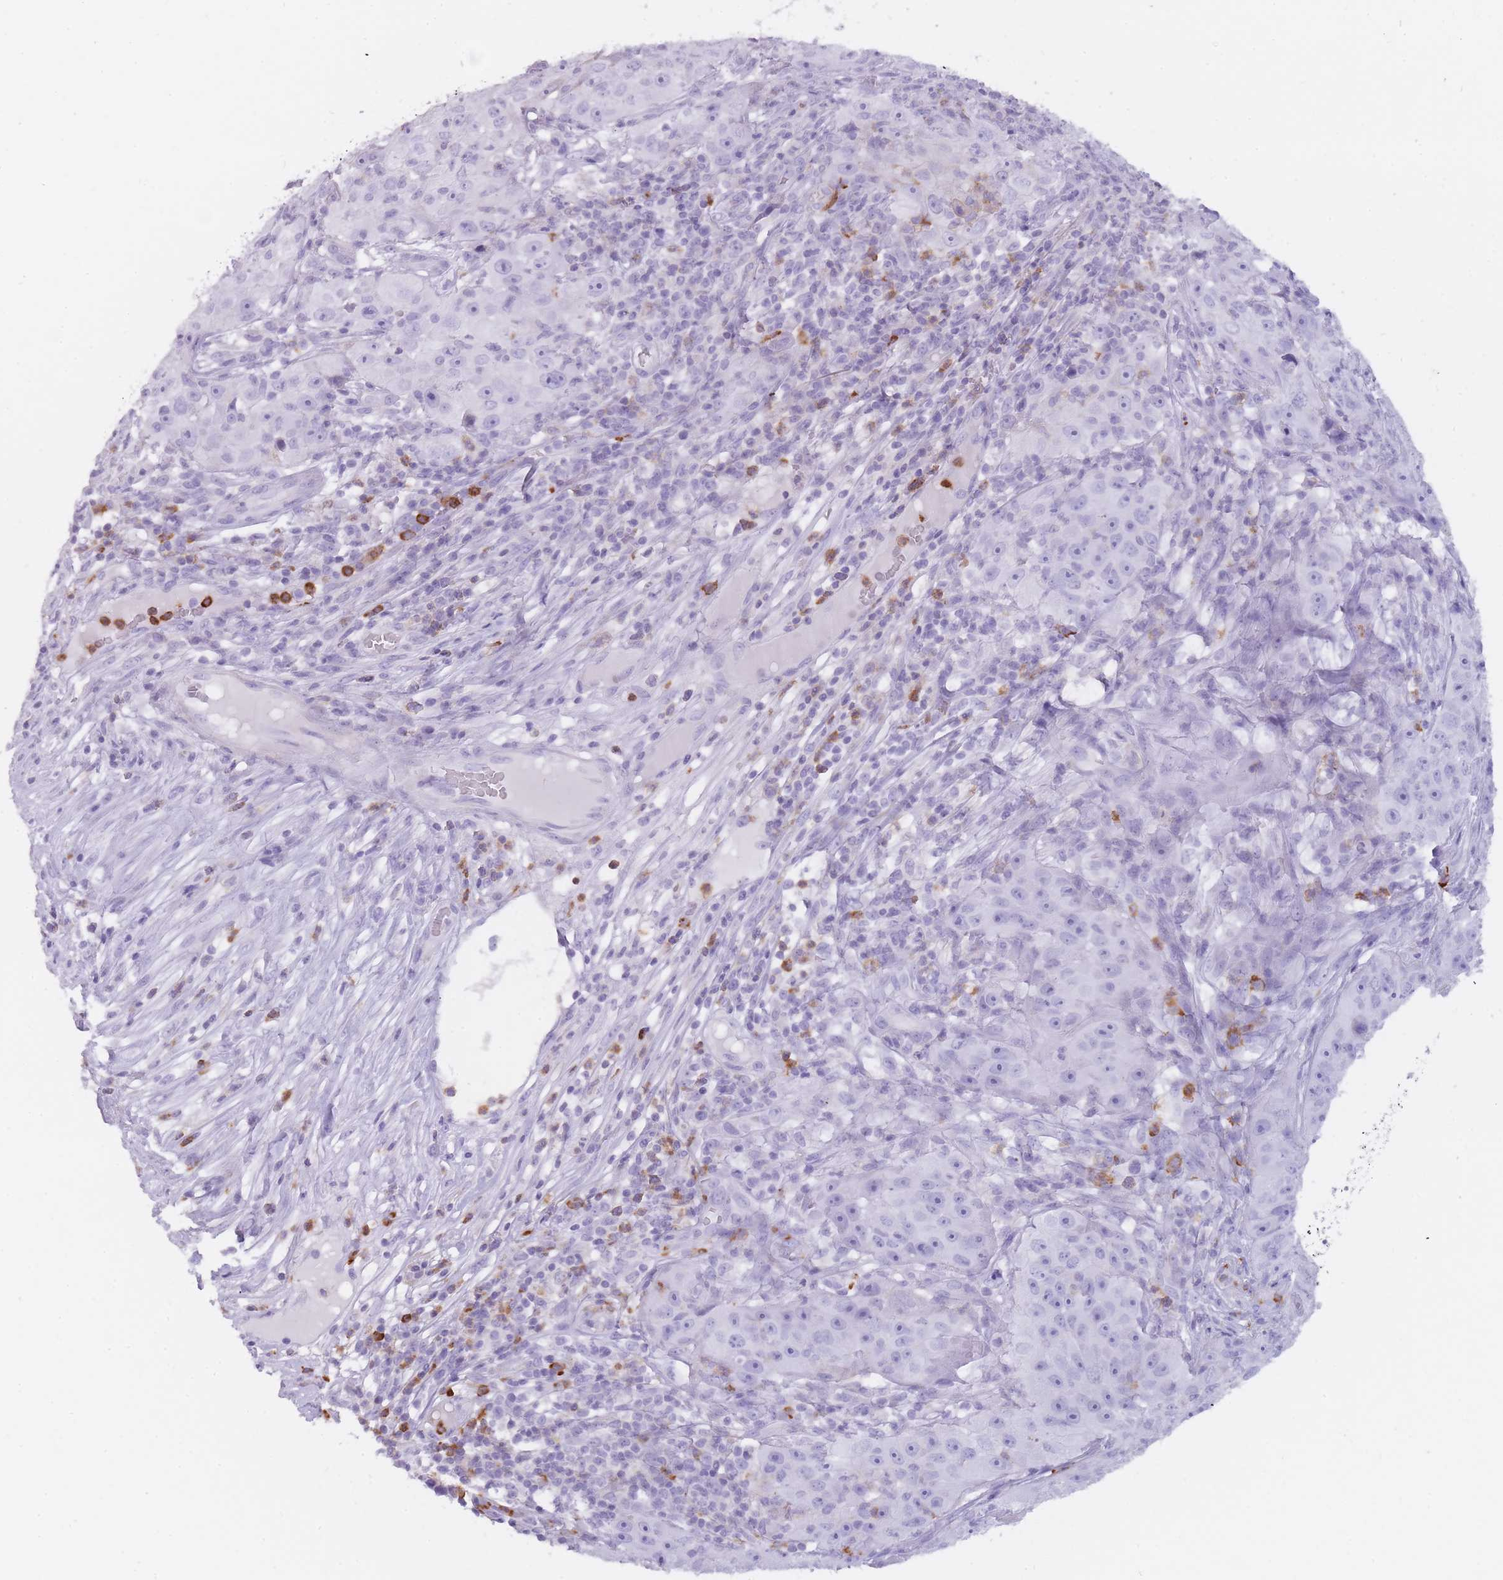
{"staining": {"intensity": "negative", "quantity": "none", "location": "none"}, "tissue": "skin cancer", "cell_type": "Tumor cells", "image_type": "cancer", "snomed": [{"axis": "morphology", "description": "Squamous cell carcinoma, NOS"}, {"axis": "topography", "description": "Skin"}], "caption": "Tumor cells are negative for protein expression in human squamous cell carcinoma (skin).", "gene": "CR1L", "patient": {"sex": "female", "age": 87}}